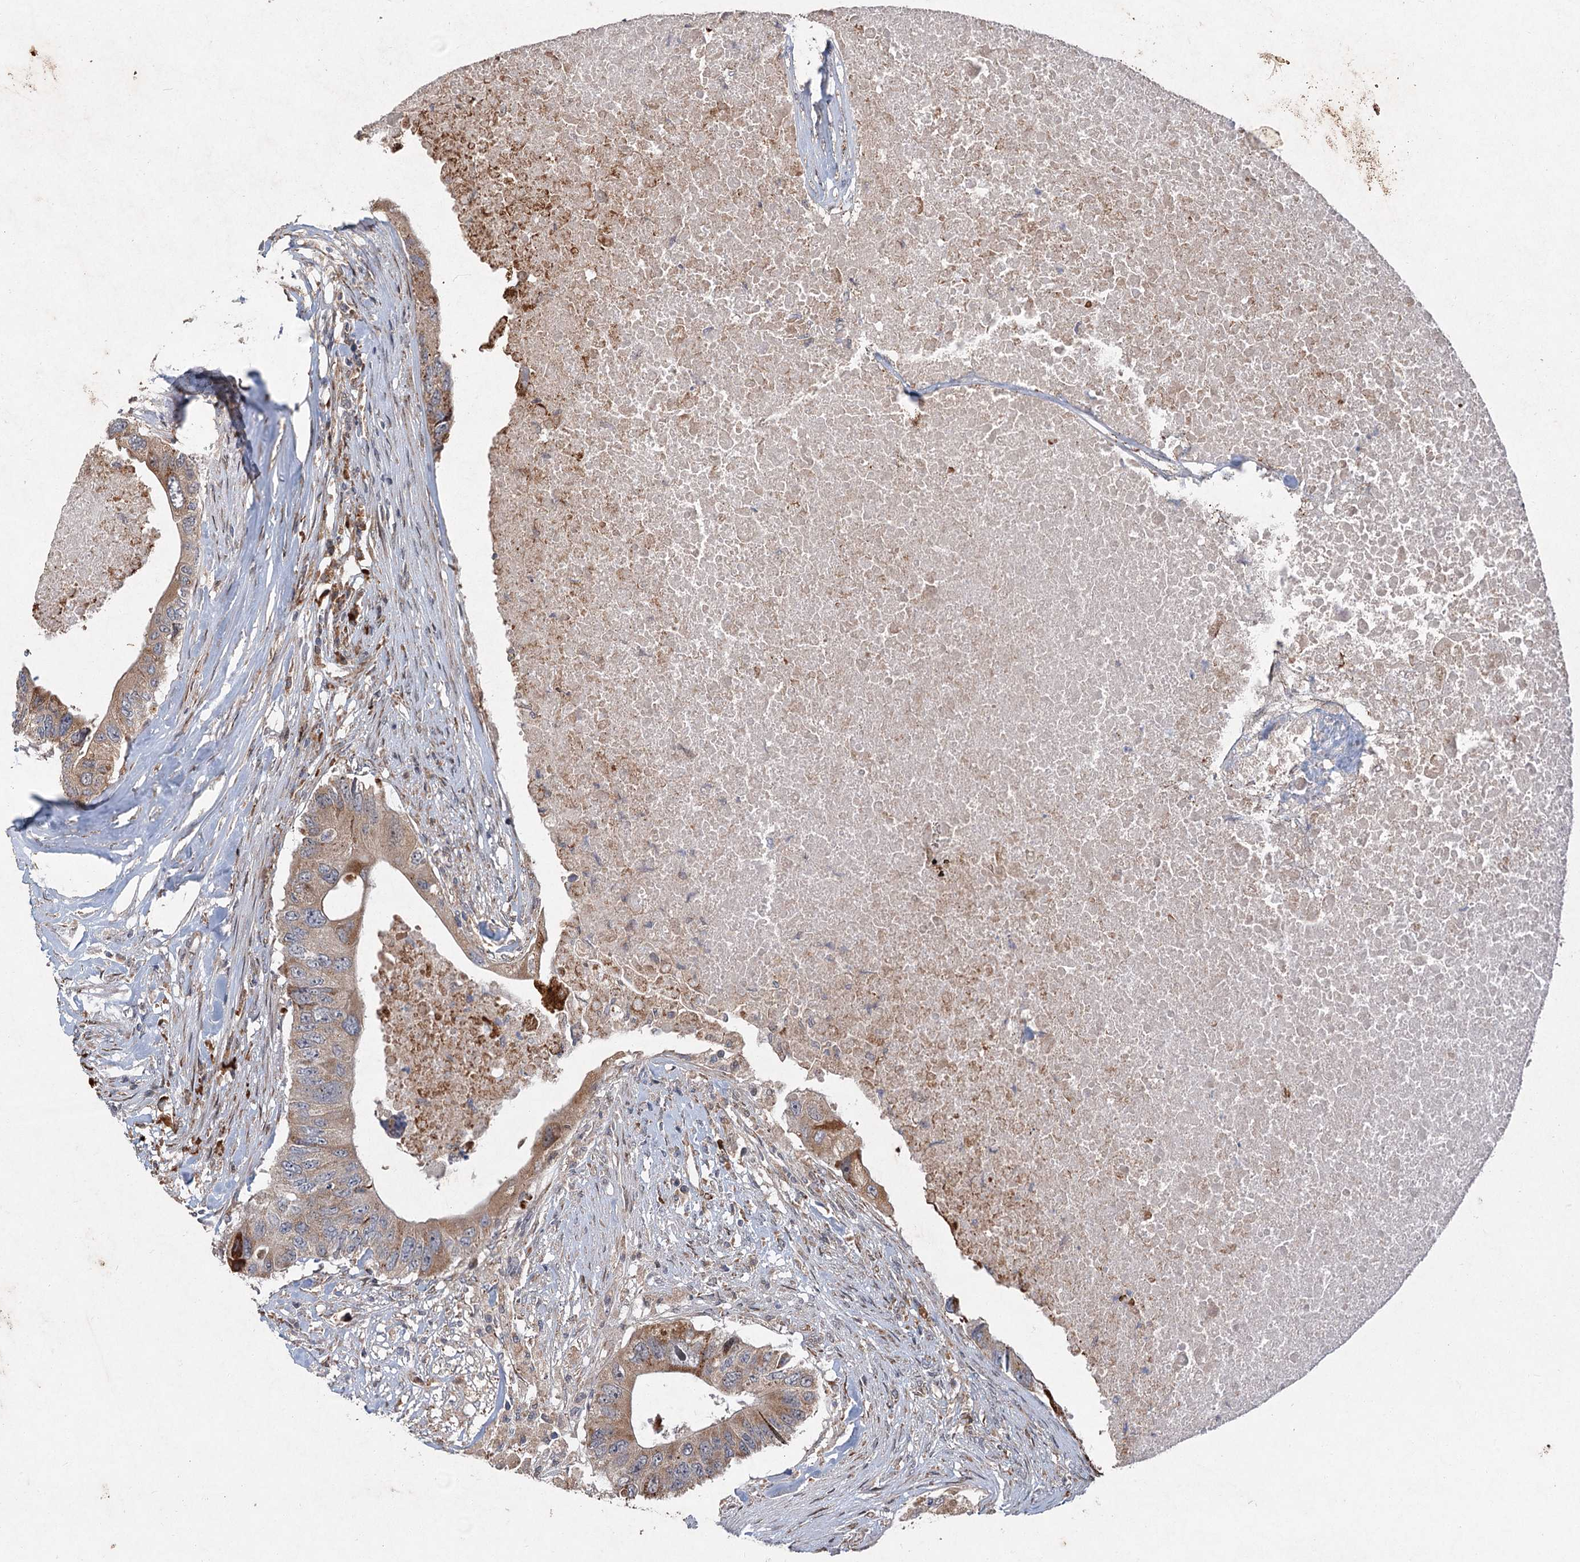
{"staining": {"intensity": "moderate", "quantity": ">75%", "location": "cytoplasmic/membranous"}, "tissue": "colorectal cancer", "cell_type": "Tumor cells", "image_type": "cancer", "snomed": [{"axis": "morphology", "description": "Adenocarcinoma, NOS"}, {"axis": "topography", "description": "Colon"}], "caption": "Adenocarcinoma (colorectal) stained with a brown dye shows moderate cytoplasmic/membranous positive expression in approximately >75% of tumor cells.", "gene": "SRPX2", "patient": {"sex": "male", "age": 71}}